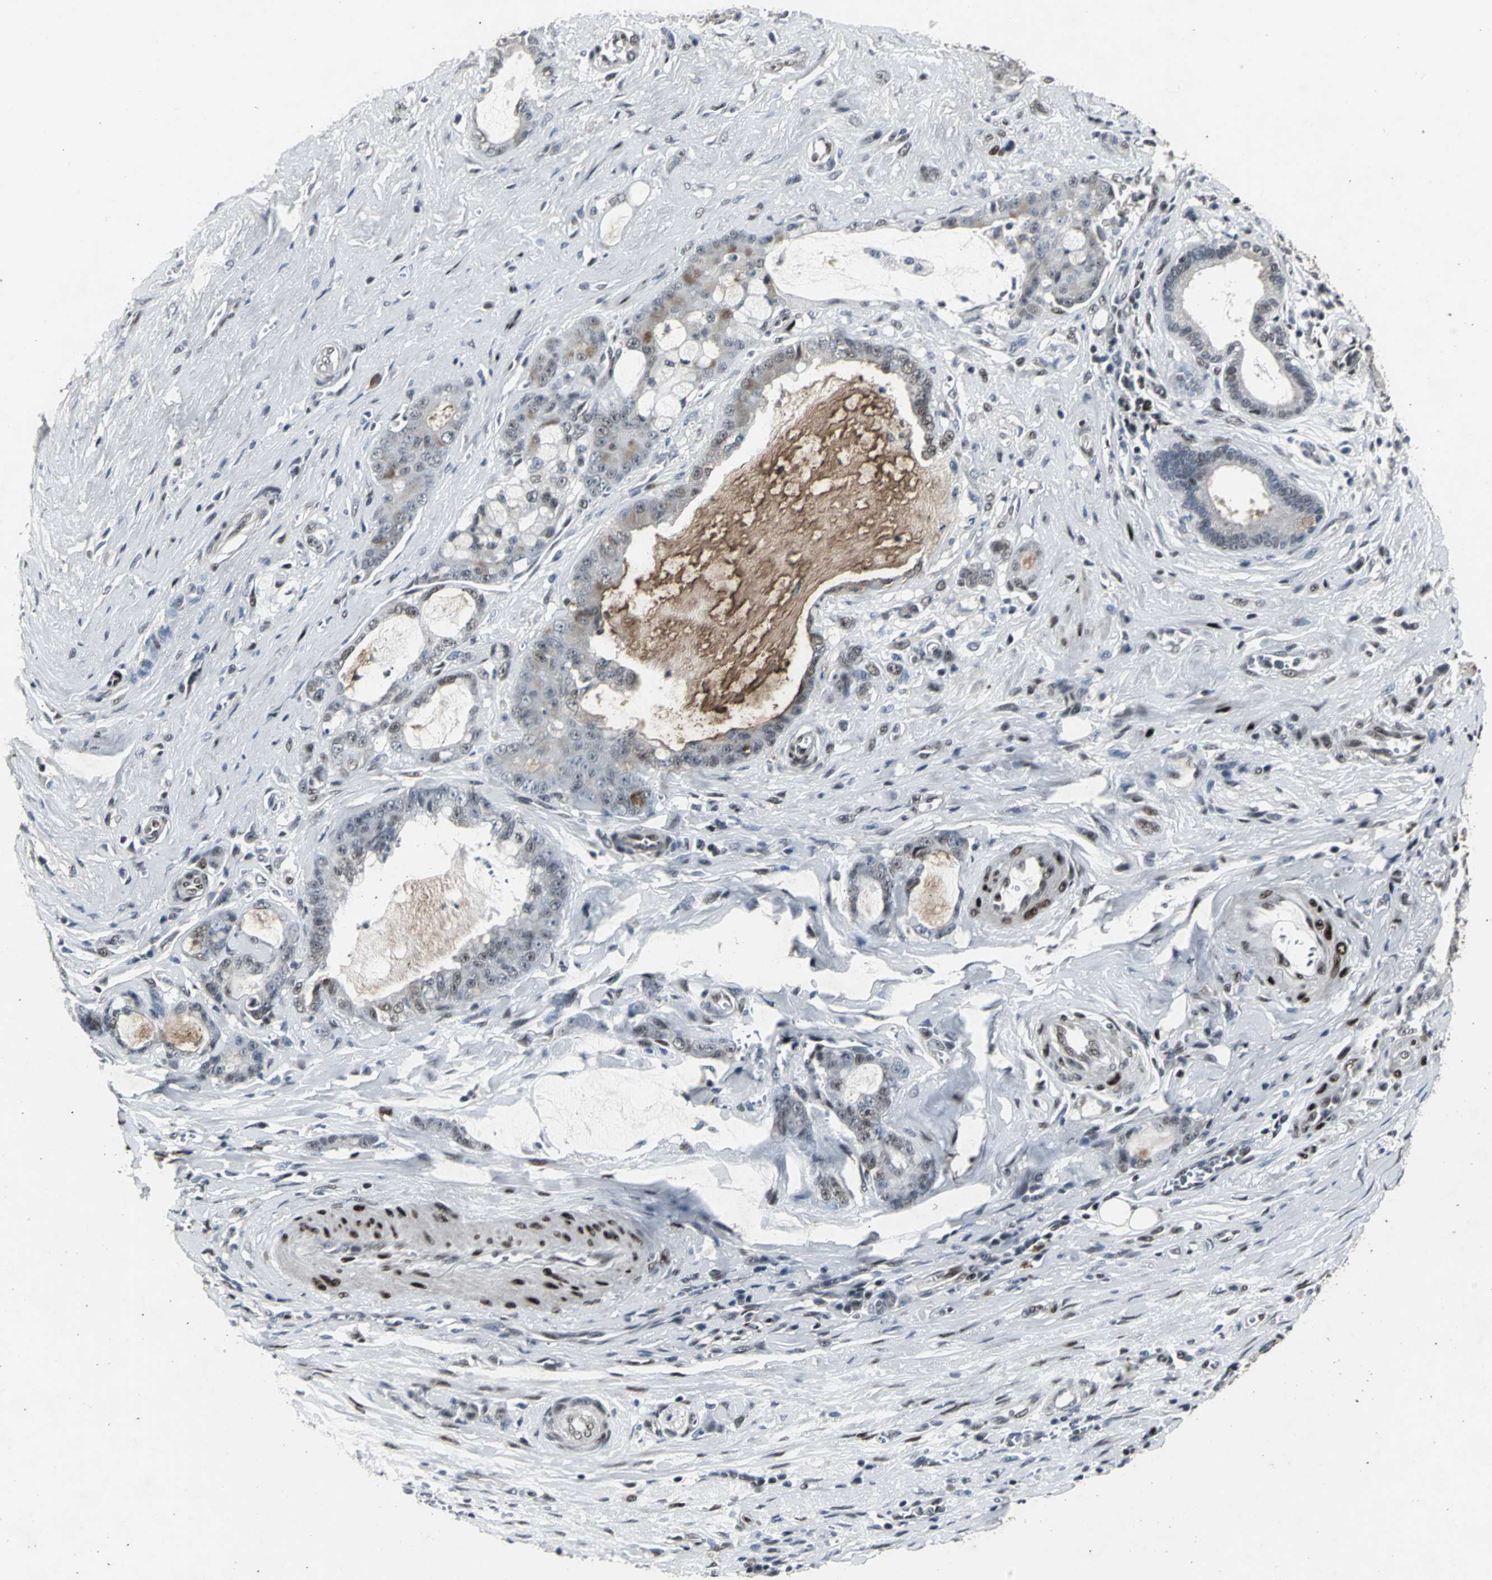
{"staining": {"intensity": "weak", "quantity": "<25%", "location": "nuclear"}, "tissue": "pancreatic cancer", "cell_type": "Tumor cells", "image_type": "cancer", "snomed": [{"axis": "morphology", "description": "Adenocarcinoma, NOS"}, {"axis": "topography", "description": "Pancreas"}], "caption": "Immunohistochemistry photomicrograph of neoplastic tissue: pancreatic cancer (adenocarcinoma) stained with DAB (3,3'-diaminobenzidine) shows no significant protein staining in tumor cells.", "gene": "SRF", "patient": {"sex": "female", "age": 73}}